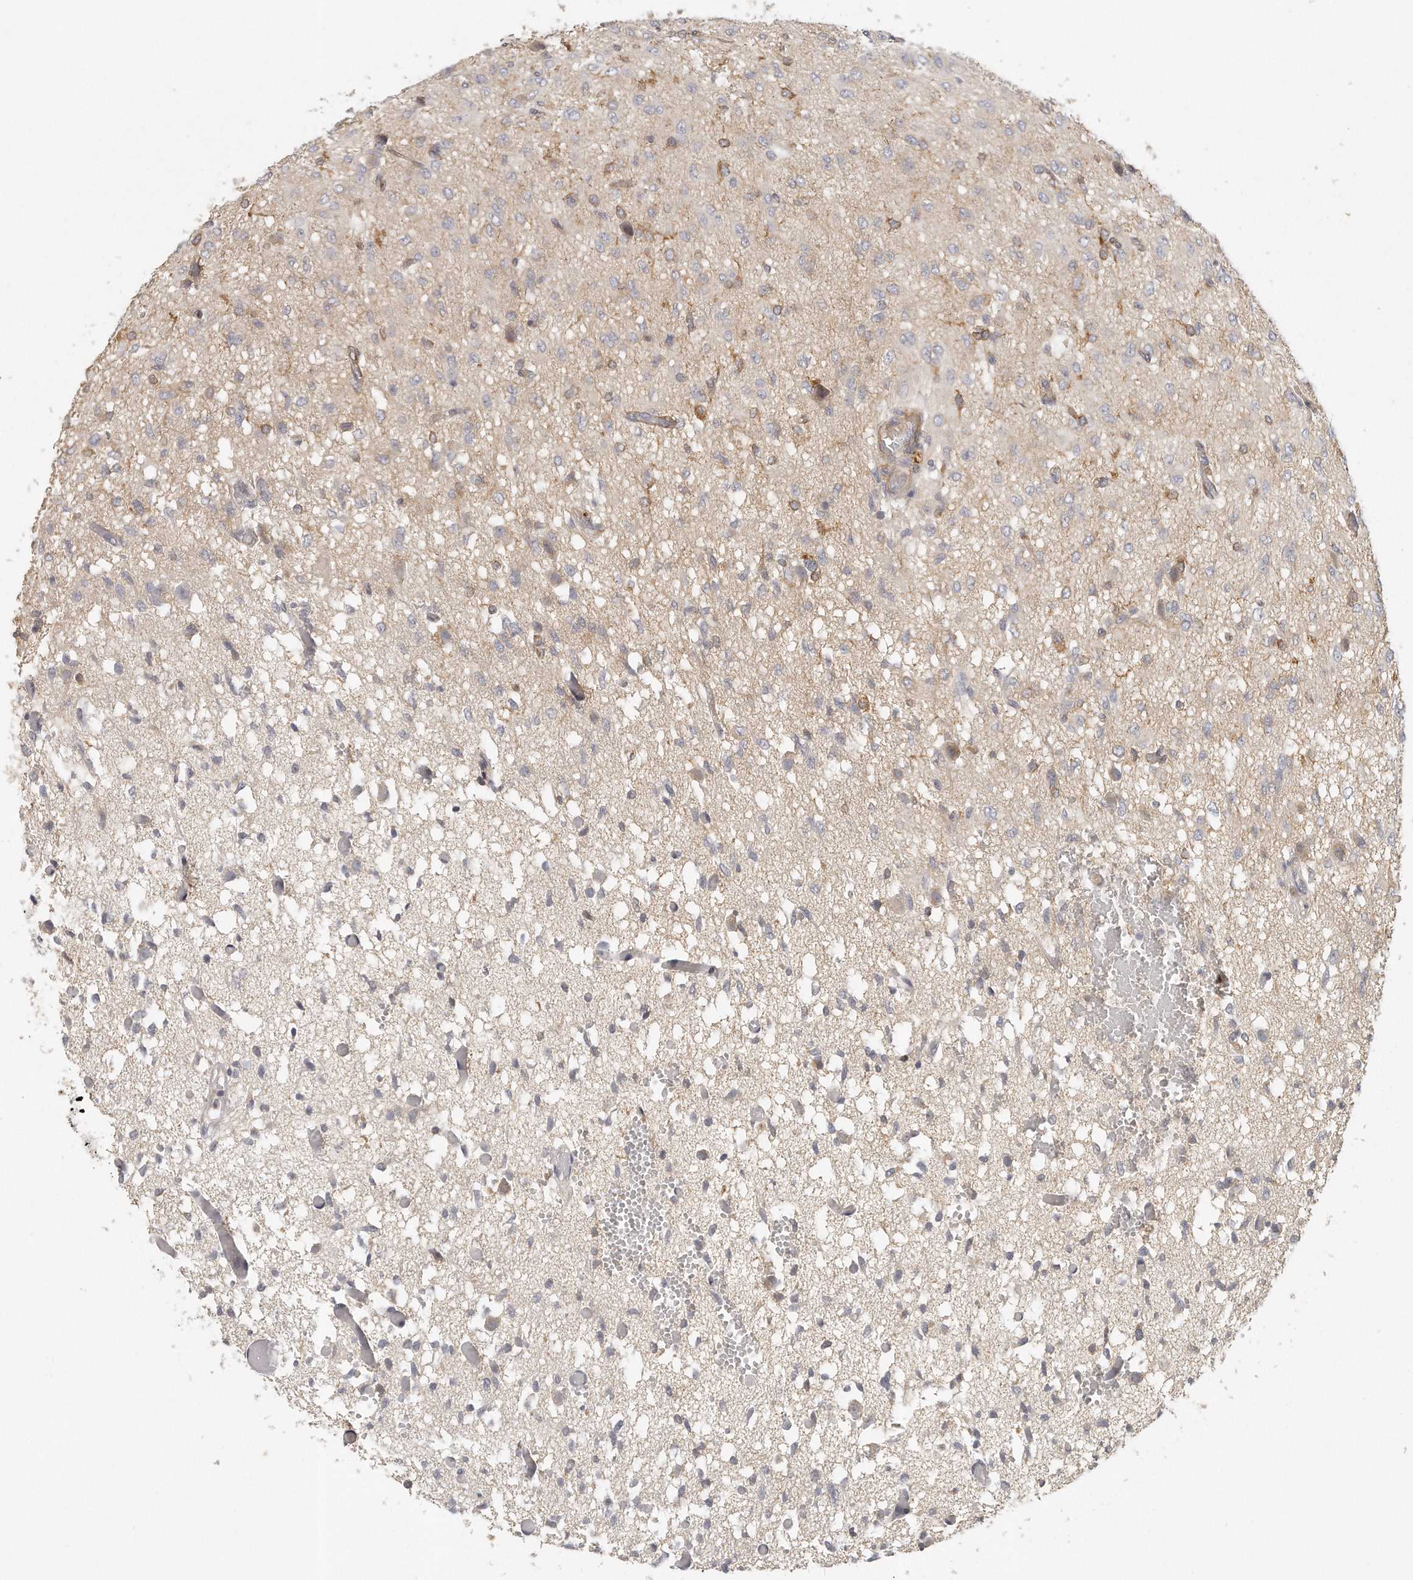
{"staining": {"intensity": "moderate", "quantity": "<25%", "location": "cytoplasmic/membranous"}, "tissue": "glioma", "cell_type": "Tumor cells", "image_type": "cancer", "snomed": [{"axis": "morphology", "description": "Glioma, malignant, High grade"}, {"axis": "topography", "description": "Brain"}], "caption": "Protein staining exhibits moderate cytoplasmic/membranous positivity in about <25% of tumor cells in malignant glioma (high-grade). Ihc stains the protein in brown and the nuclei are stained blue.", "gene": "MTERF4", "patient": {"sex": "female", "age": 59}}